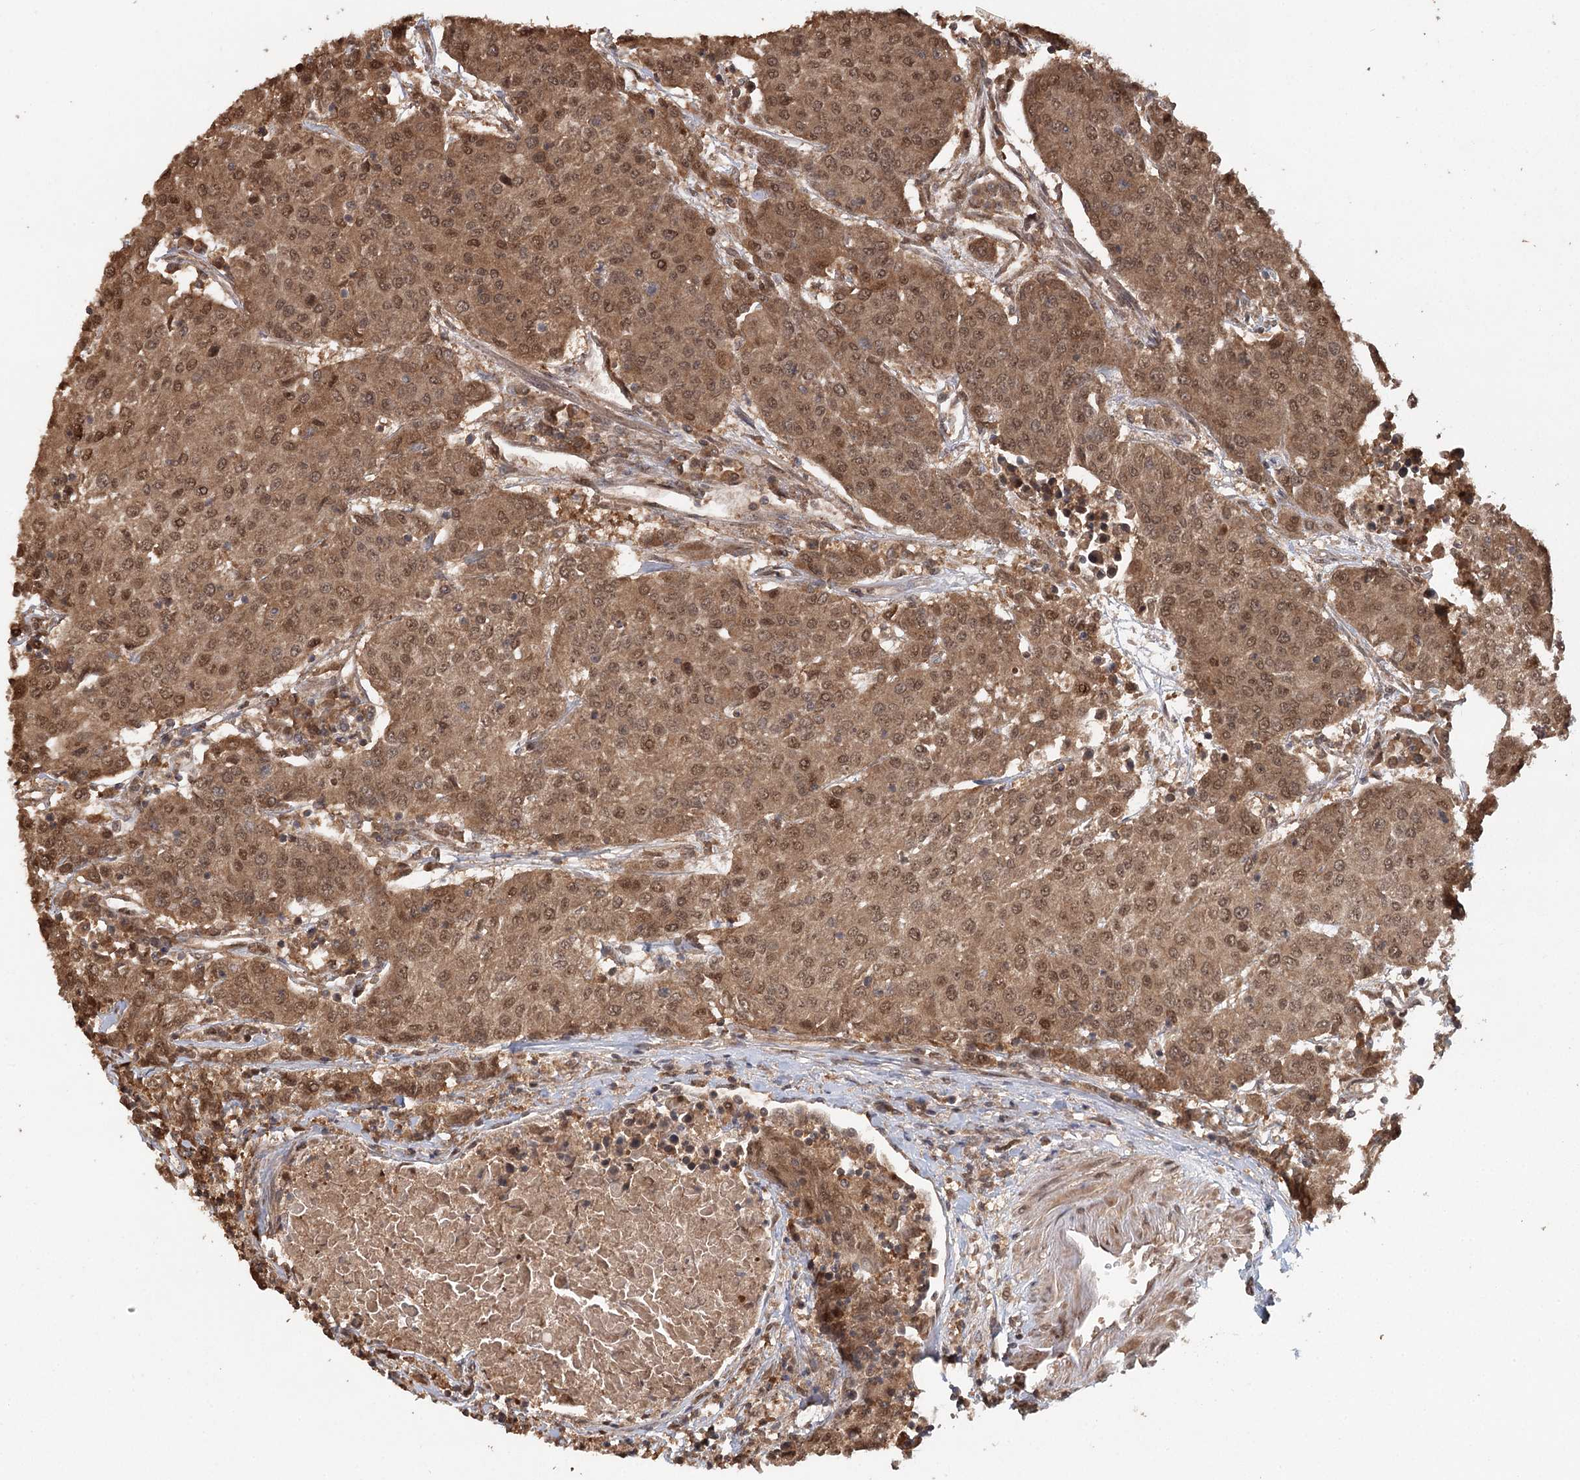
{"staining": {"intensity": "moderate", "quantity": ">75%", "location": "cytoplasmic/membranous,nuclear"}, "tissue": "urothelial cancer", "cell_type": "Tumor cells", "image_type": "cancer", "snomed": [{"axis": "morphology", "description": "Urothelial carcinoma, High grade"}, {"axis": "topography", "description": "Urinary bladder"}], "caption": "The immunohistochemical stain highlights moderate cytoplasmic/membranous and nuclear positivity in tumor cells of urothelial carcinoma (high-grade) tissue. The protein is stained brown, and the nuclei are stained in blue (DAB IHC with brightfield microscopy, high magnification).", "gene": "N6AMT1", "patient": {"sex": "female", "age": 85}}